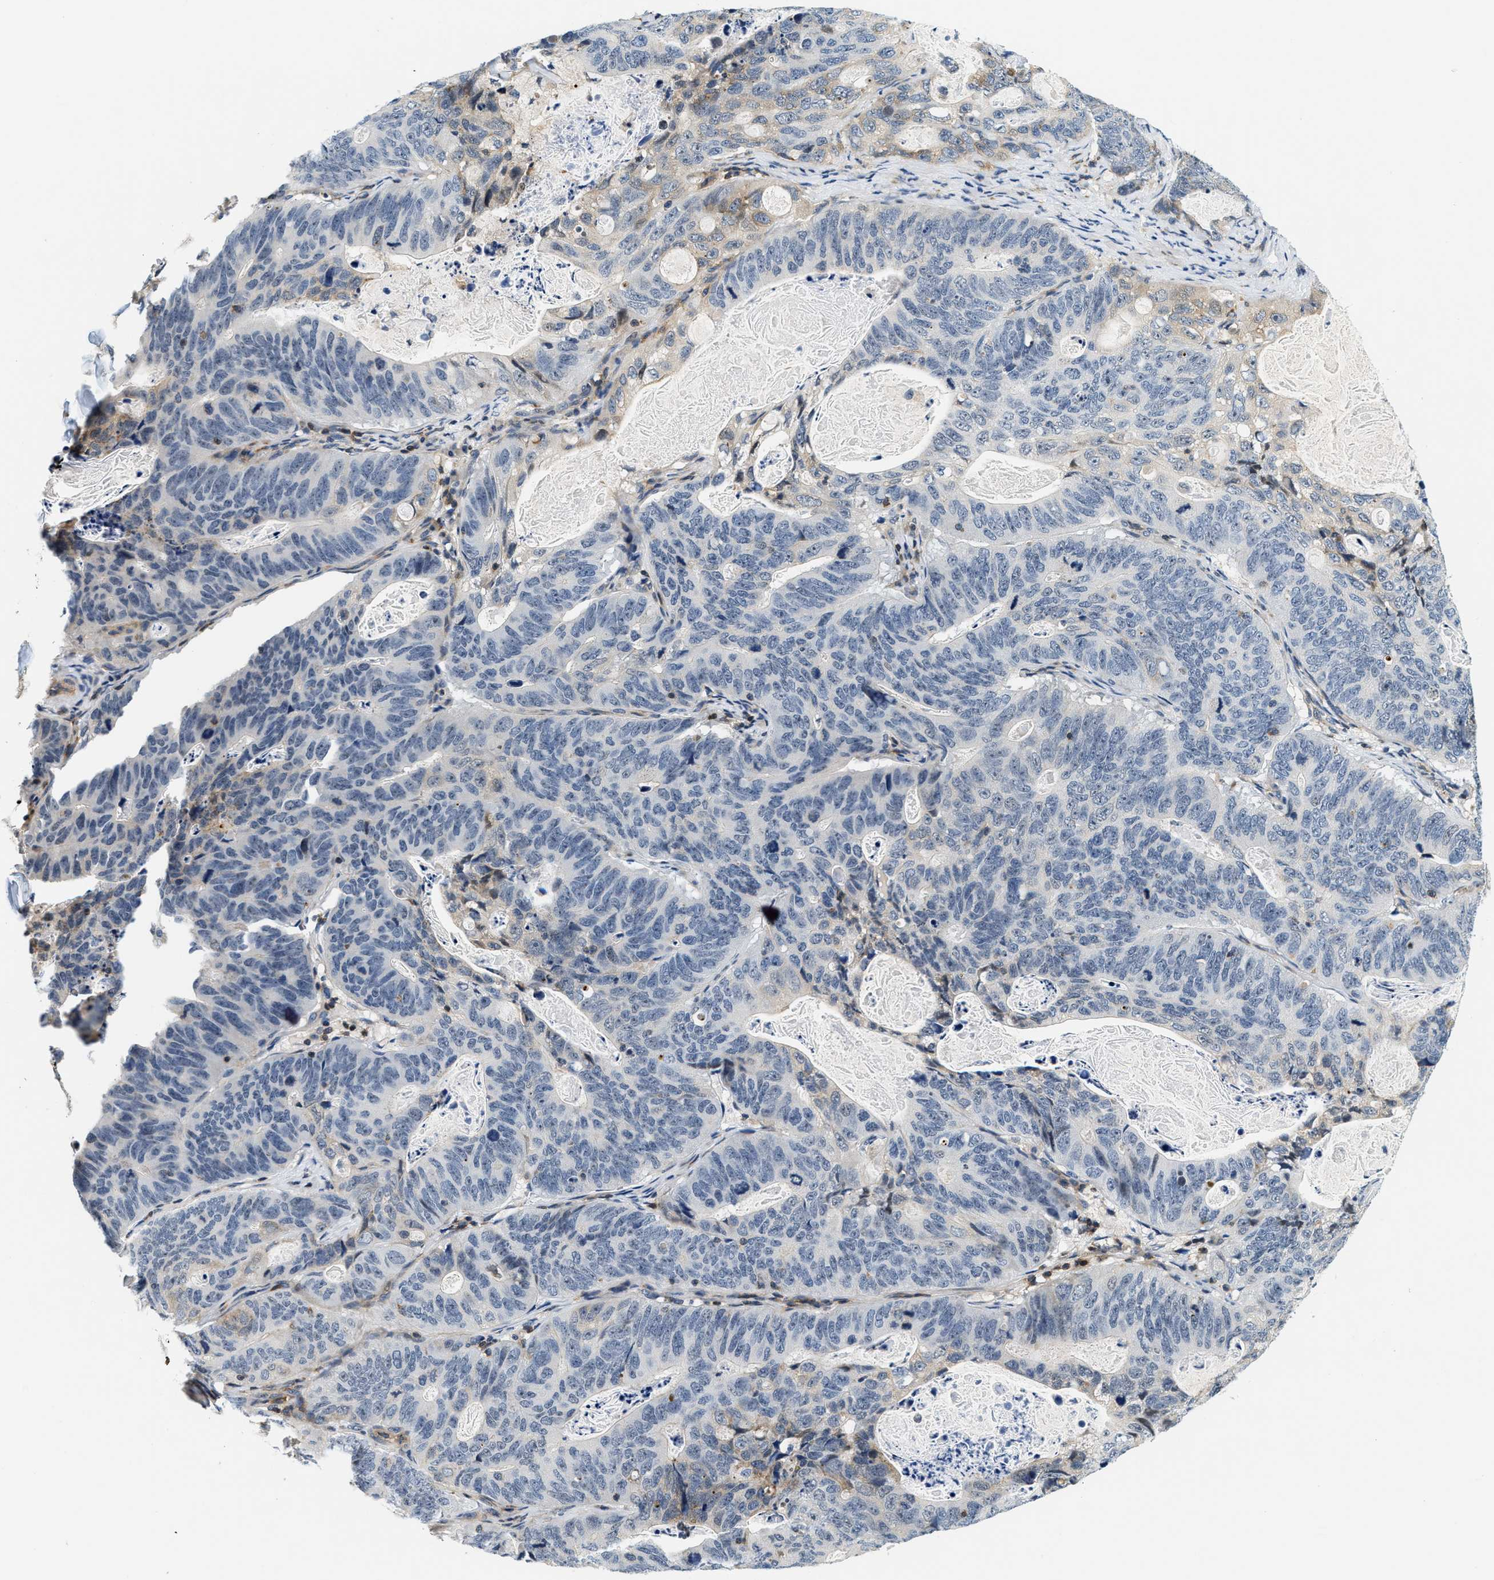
{"staining": {"intensity": "negative", "quantity": "none", "location": "none"}, "tissue": "stomach cancer", "cell_type": "Tumor cells", "image_type": "cancer", "snomed": [{"axis": "morphology", "description": "Normal tissue, NOS"}, {"axis": "morphology", "description": "Adenocarcinoma, NOS"}, {"axis": "topography", "description": "Stomach"}], "caption": "IHC photomicrograph of adenocarcinoma (stomach) stained for a protein (brown), which reveals no staining in tumor cells.", "gene": "SAMD9", "patient": {"sex": "female", "age": 89}}